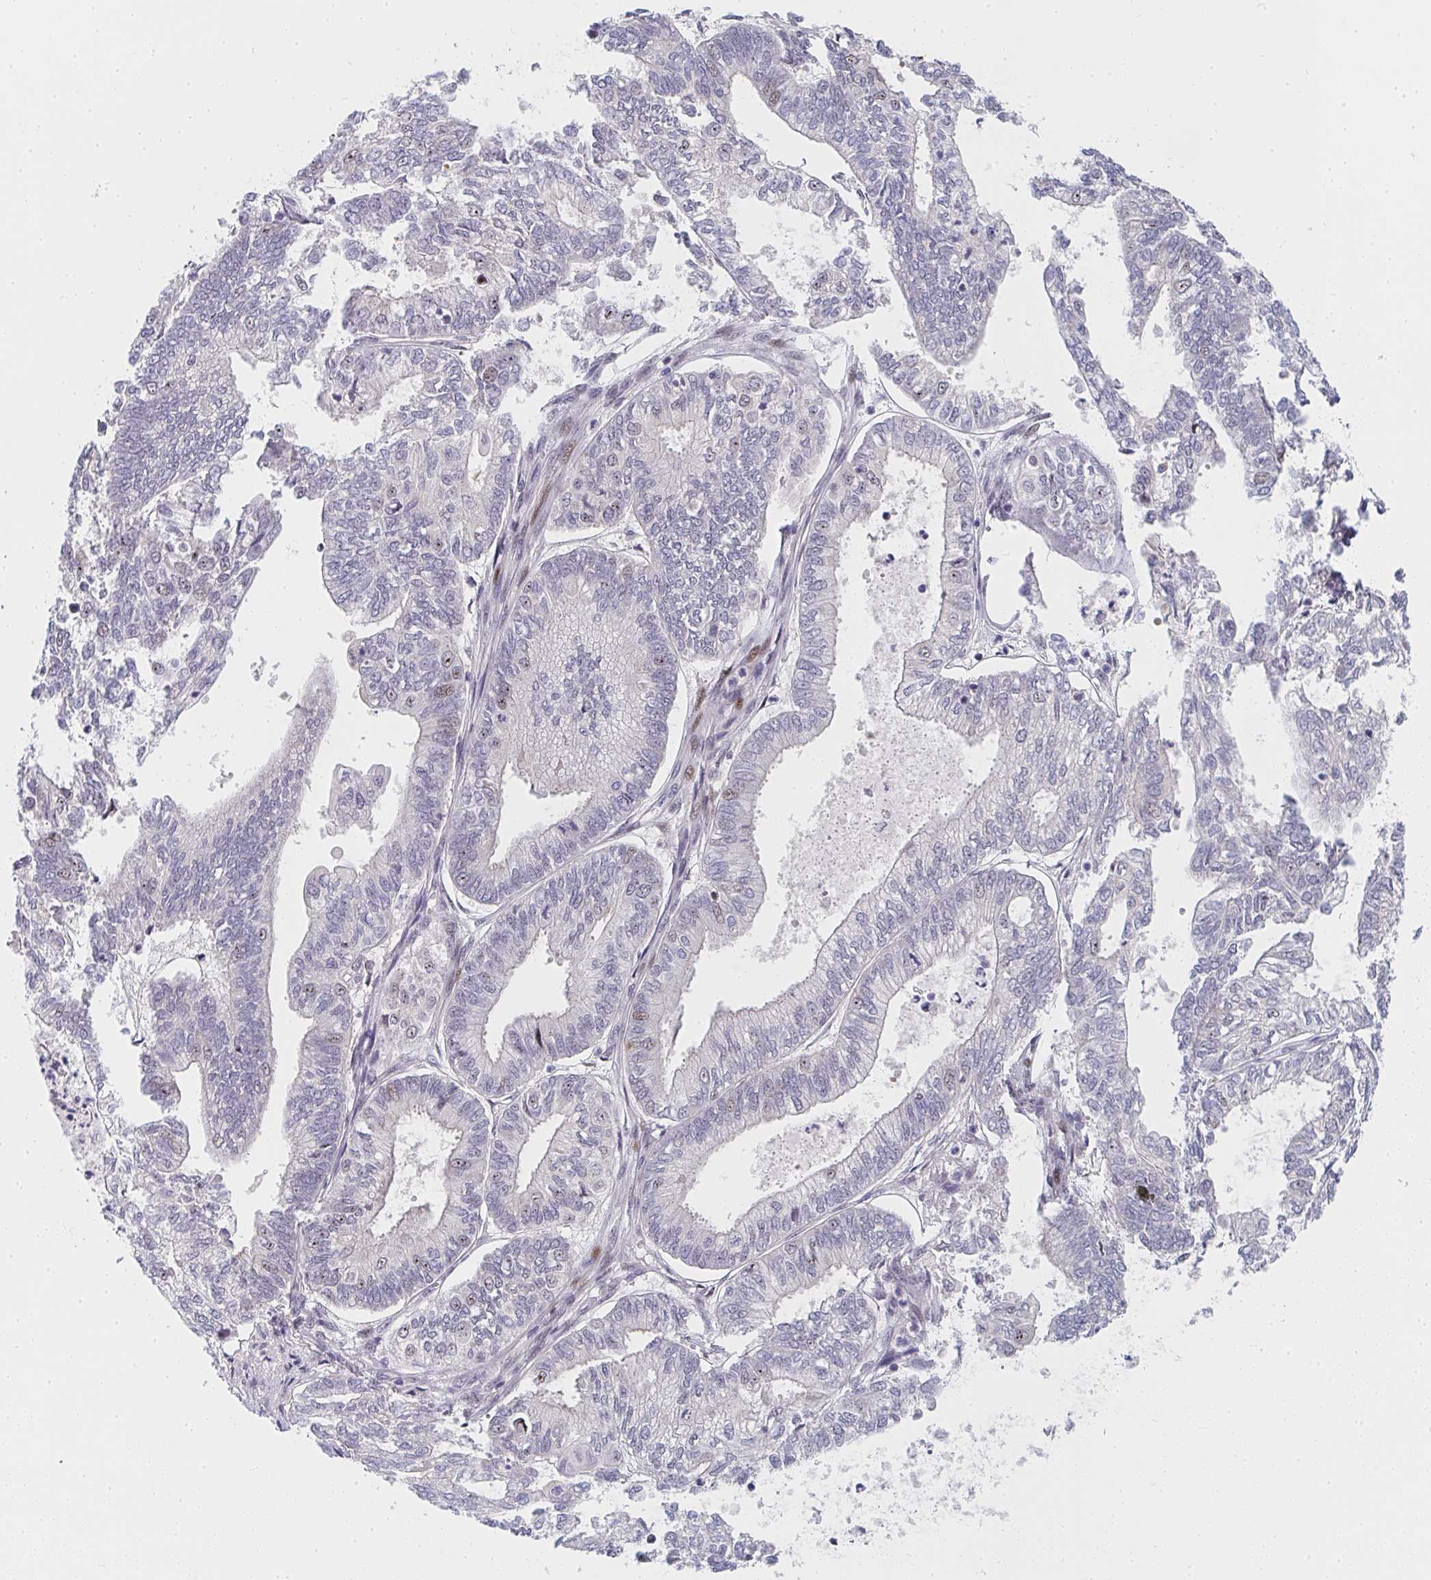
{"staining": {"intensity": "moderate", "quantity": "<25%", "location": "nuclear"}, "tissue": "ovarian cancer", "cell_type": "Tumor cells", "image_type": "cancer", "snomed": [{"axis": "morphology", "description": "Carcinoma, endometroid"}, {"axis": "topography", "description": "Ovary"}], "caption": "Protein positivity by immunohistochemistry (IHC) displays moderate nuclear expression in approximately <25% of tumor cells in endometroid carcinoma (ovarian).", "gene": "ZIC3", "patient": {"sex": "female", "age": 64}}